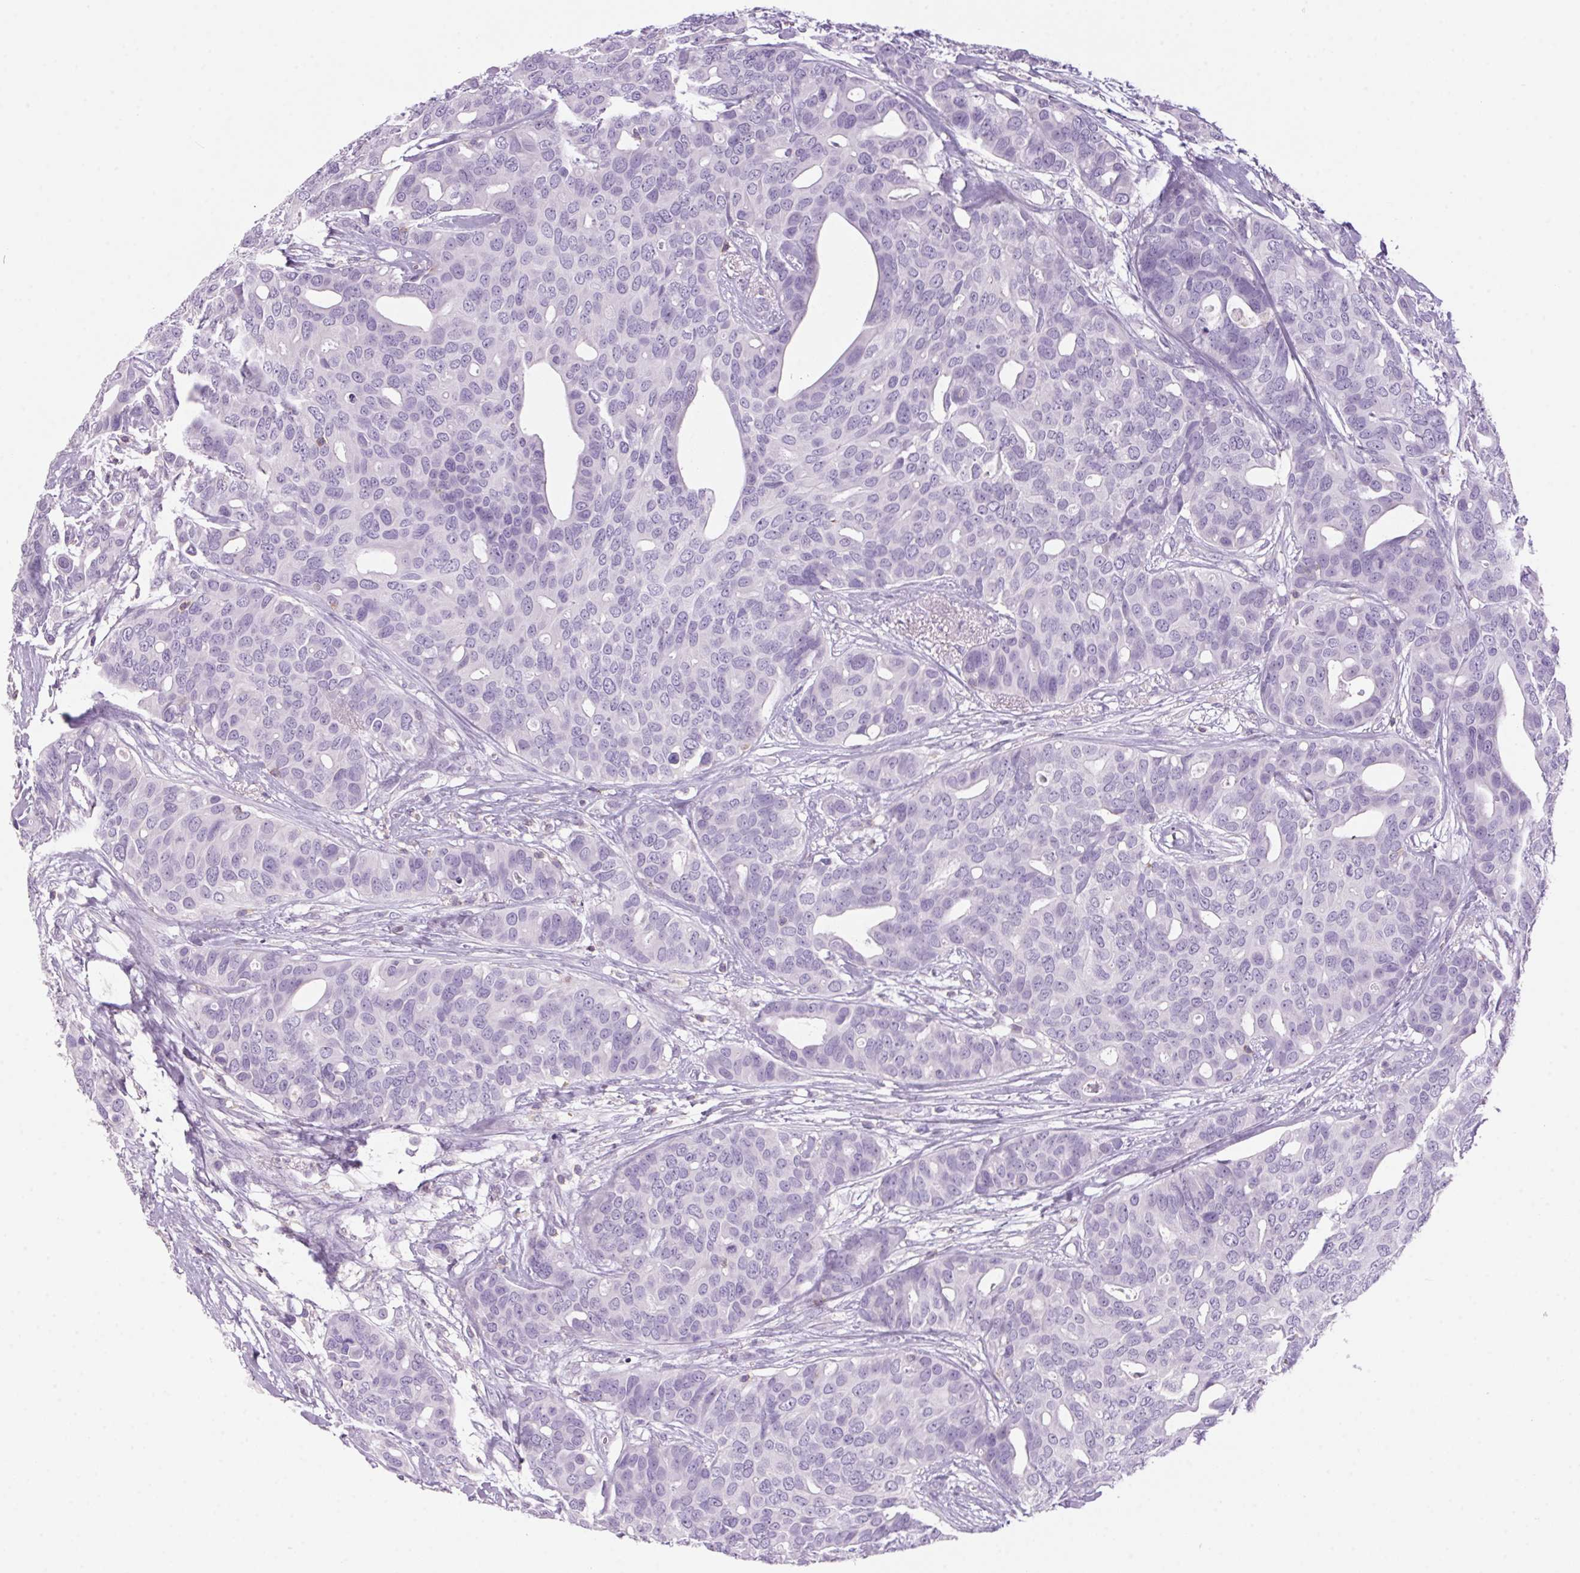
{"staining": {"intensity": "negative", "quantity": "none", "location": "none"}, "tissue": "breast cancer", "cell_type": "Tumor cells", "image_type": "cancer", "snomed": [{"axis": "morphology", "description": "Duct carcinoma"}, {"axis": "topography", "description": "Breast"}], "caption": "A histopathology image of breast cancer (infiltrating ductal carcinoma) stained for a protein displays no brown staining in tumor cells.", "gene": "S100A2", "patient": {"sex": "female", "age": 54}}